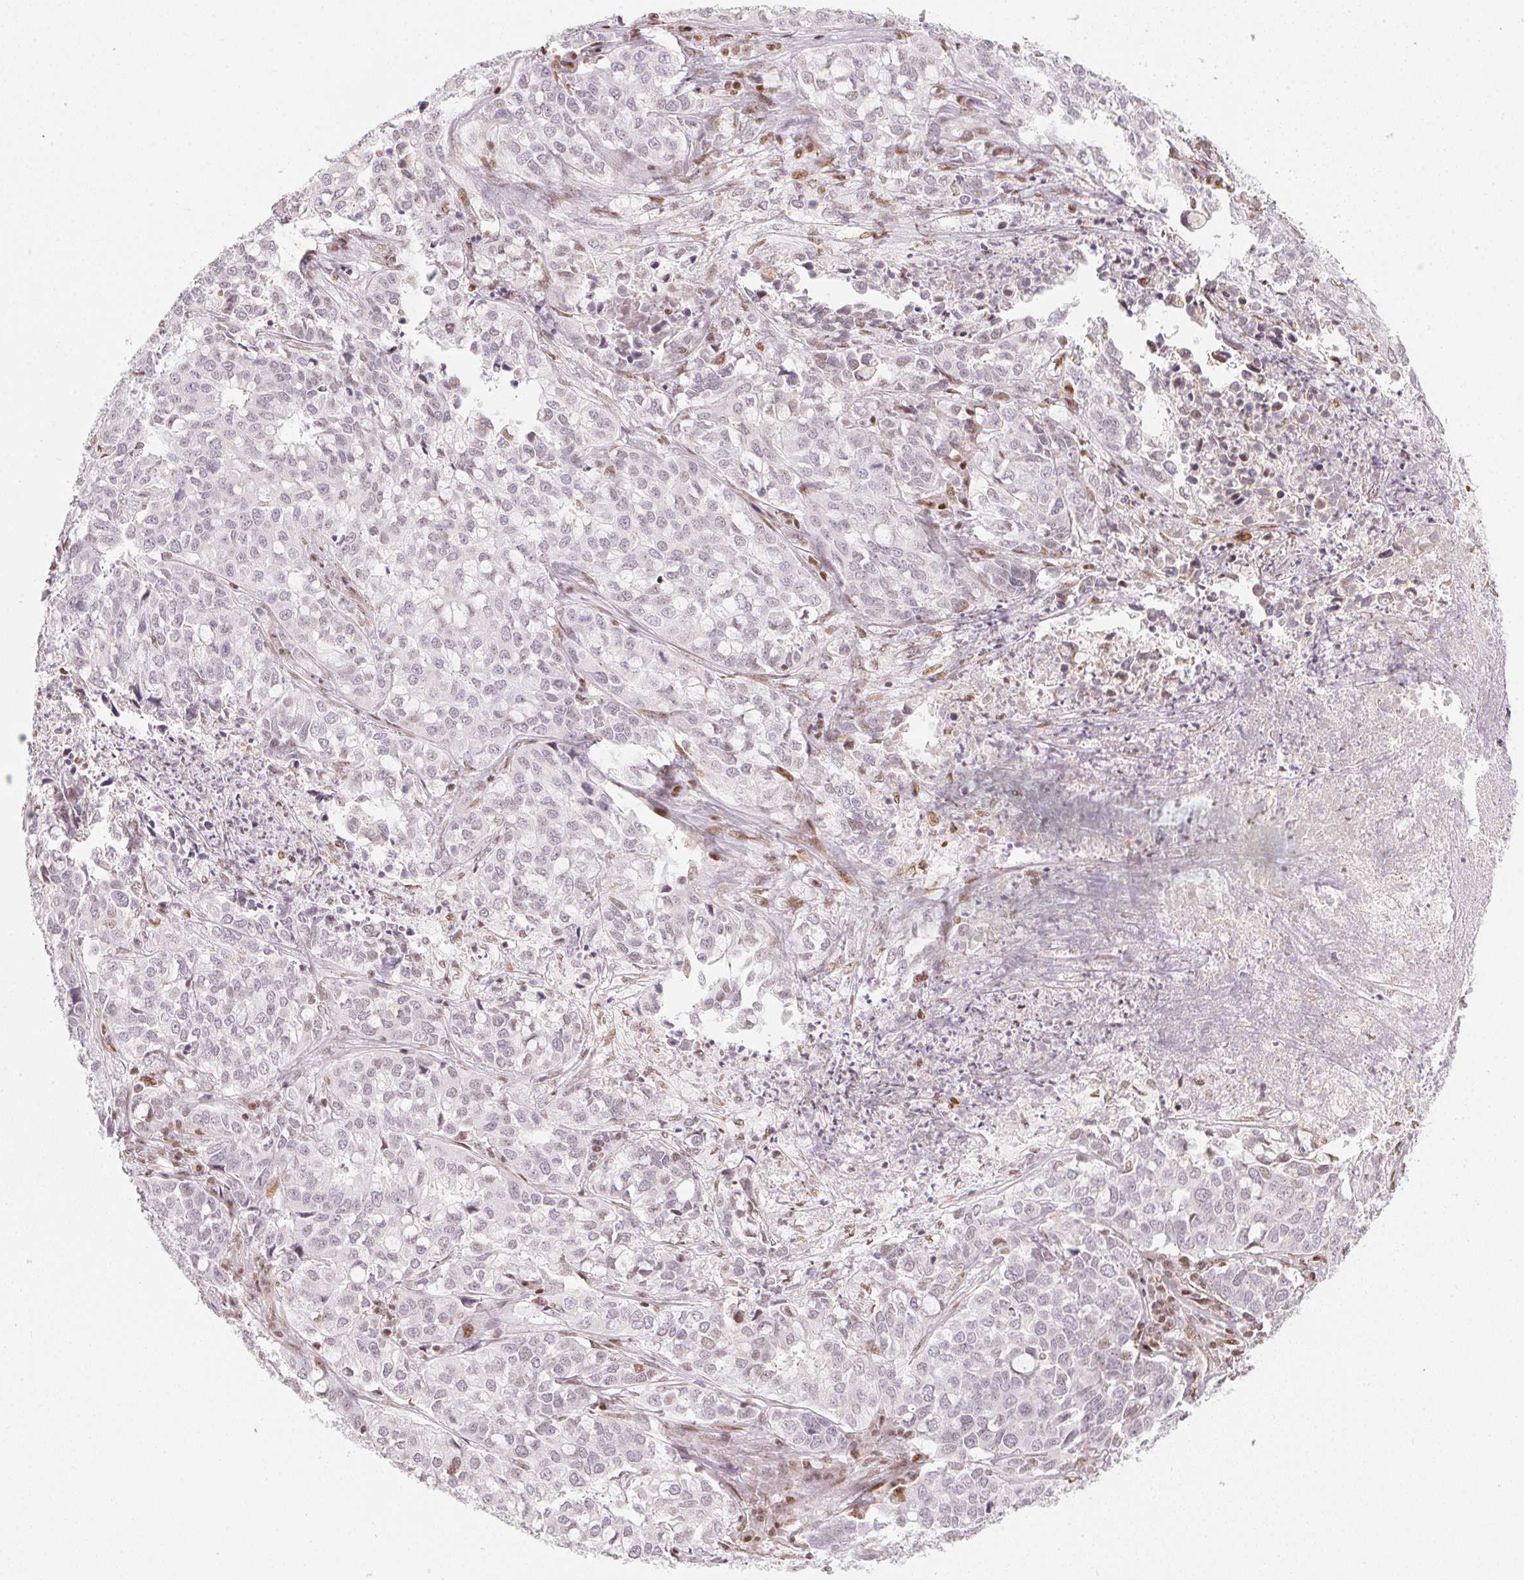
{"staining": {"intensity": "negative", "quantity": "none", "location": "none"}, "tissue": "lung cancer", "cell_type": "Tumor cells", "image_type": "cancer", "snomed": [{"axis": "morphology", "description": "Adenocarcinoma, NOS"}, {"axis": "morphology", "description": "Adenocarcinoma, metastatic, NOS"}, {"axis": "topography", "description": "Lymph node"}, {"axis": "topography", "description": "Lung"}], "caption": "Immunohistochemistry of human lung adenocarcinoma reveals no expression in tumor cells.", "gene": "KAT6A", "patient": {"sex": "female", "age": 65}}